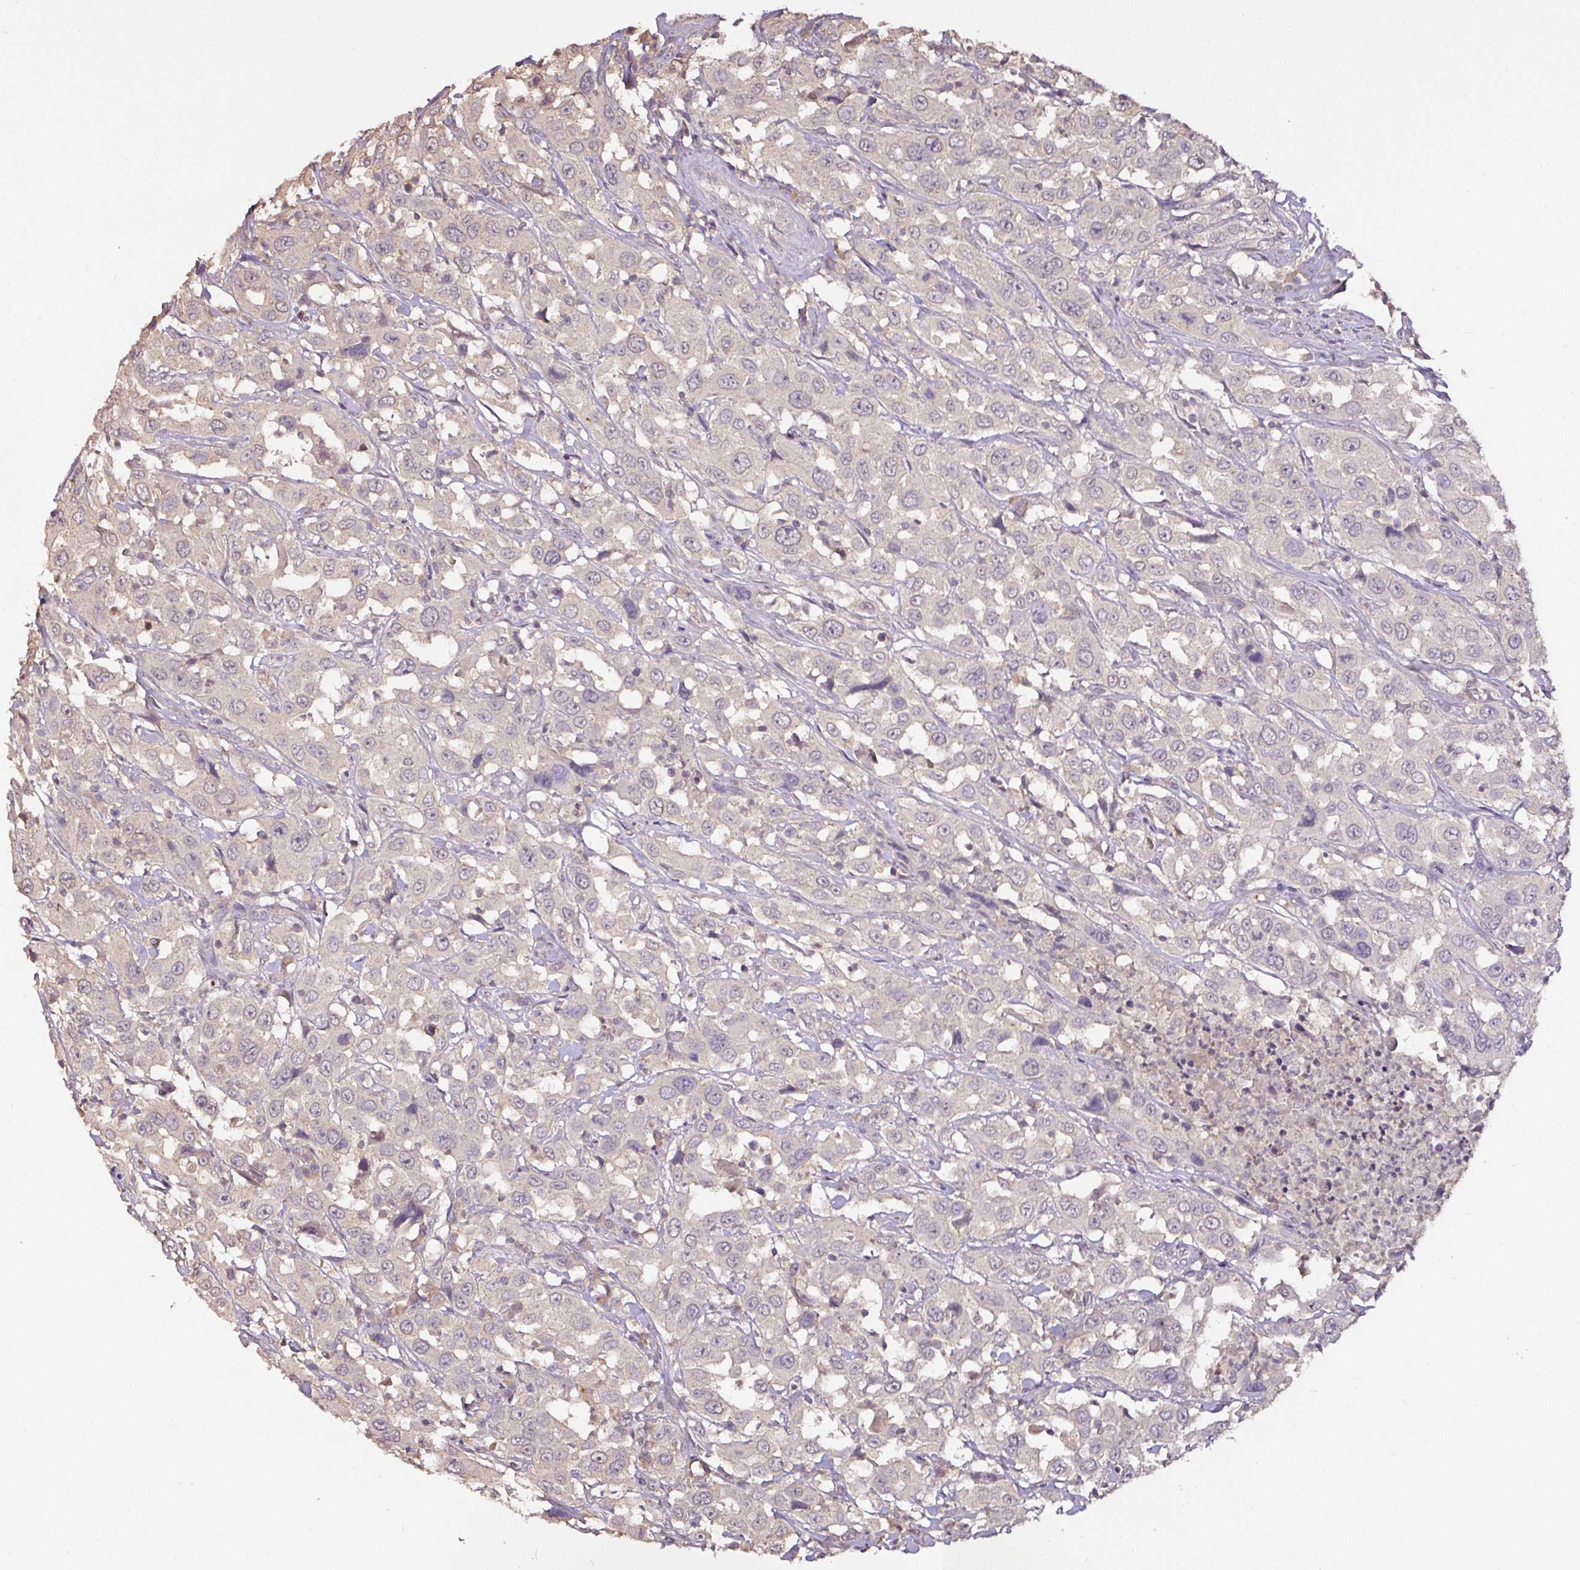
{"staining": {"intensity": "negative", "quantity": "none", "location": "none"}, "tissue": "urothelial cancer", "cell_type": "Tumor cells", "image_type": "cancer", "snomed": [{"axis": "morphology", "description": "Urothelial carcinoma, High grade"}, {"axis": "topography", "description": "Urinary bladder"}], "caption": "Immunohistochemistry image of neoplastic tissue: human urothelial carcinoma (high-grade) stained with DAB displays no significant protein positivity in tumor cells.", "gene": "RPL38", "patient": {"sex": "male", "age": 61}}